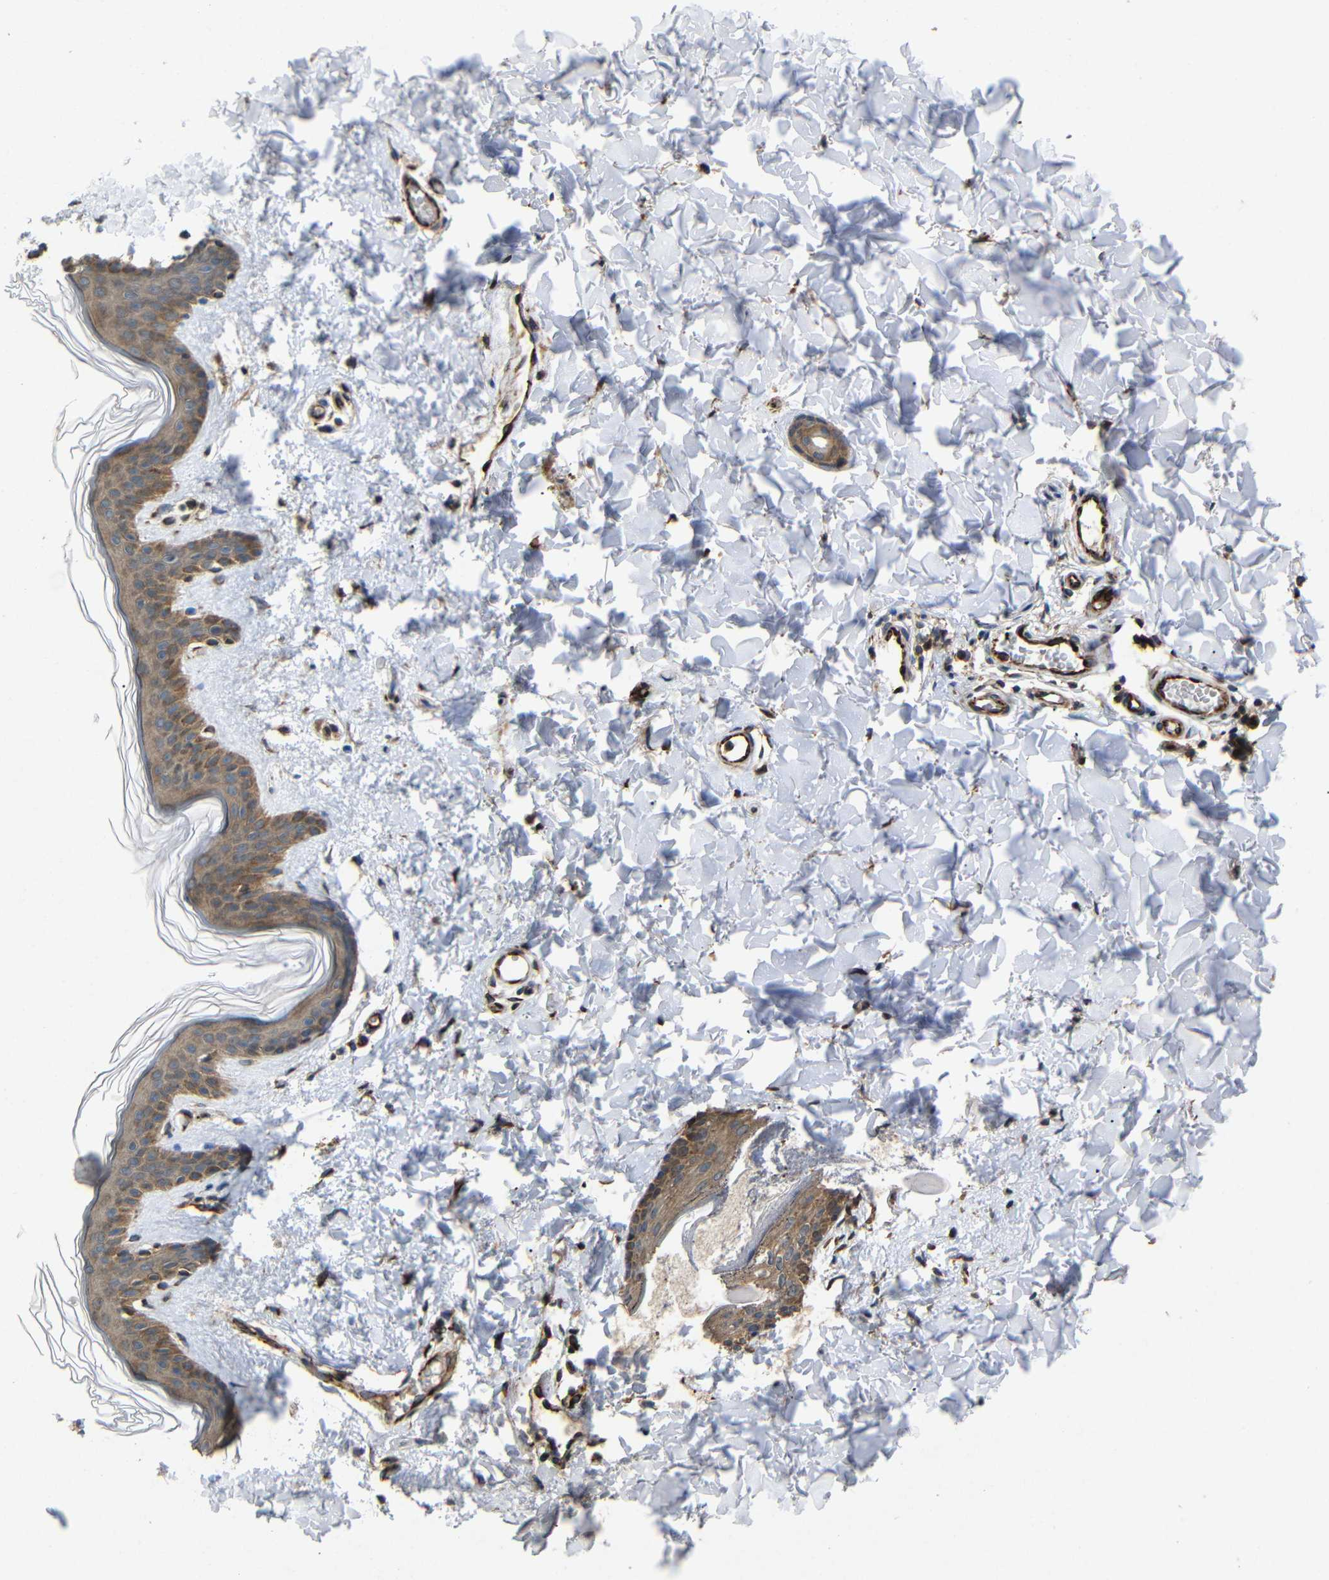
{"staining": {"intensity": "strong", "quantity": ">75%", "location": "cytoplasmic/membranous"}, "tissue": "skin", "cell_type": "Fibroblasts", "image_type": "normal", "snomed": [{"axis": "morphology", "description": "Normal tissue, NOS"}, {"axis": "topography", "description": "Skin"}], "caption": "Skin stained with a brown dye shows strong cytoplasmic/membranous positive staining in about >75% of fibroblasts.", "gene": "EIF2S1", "patient": {"sex": "female", "age": 41}}